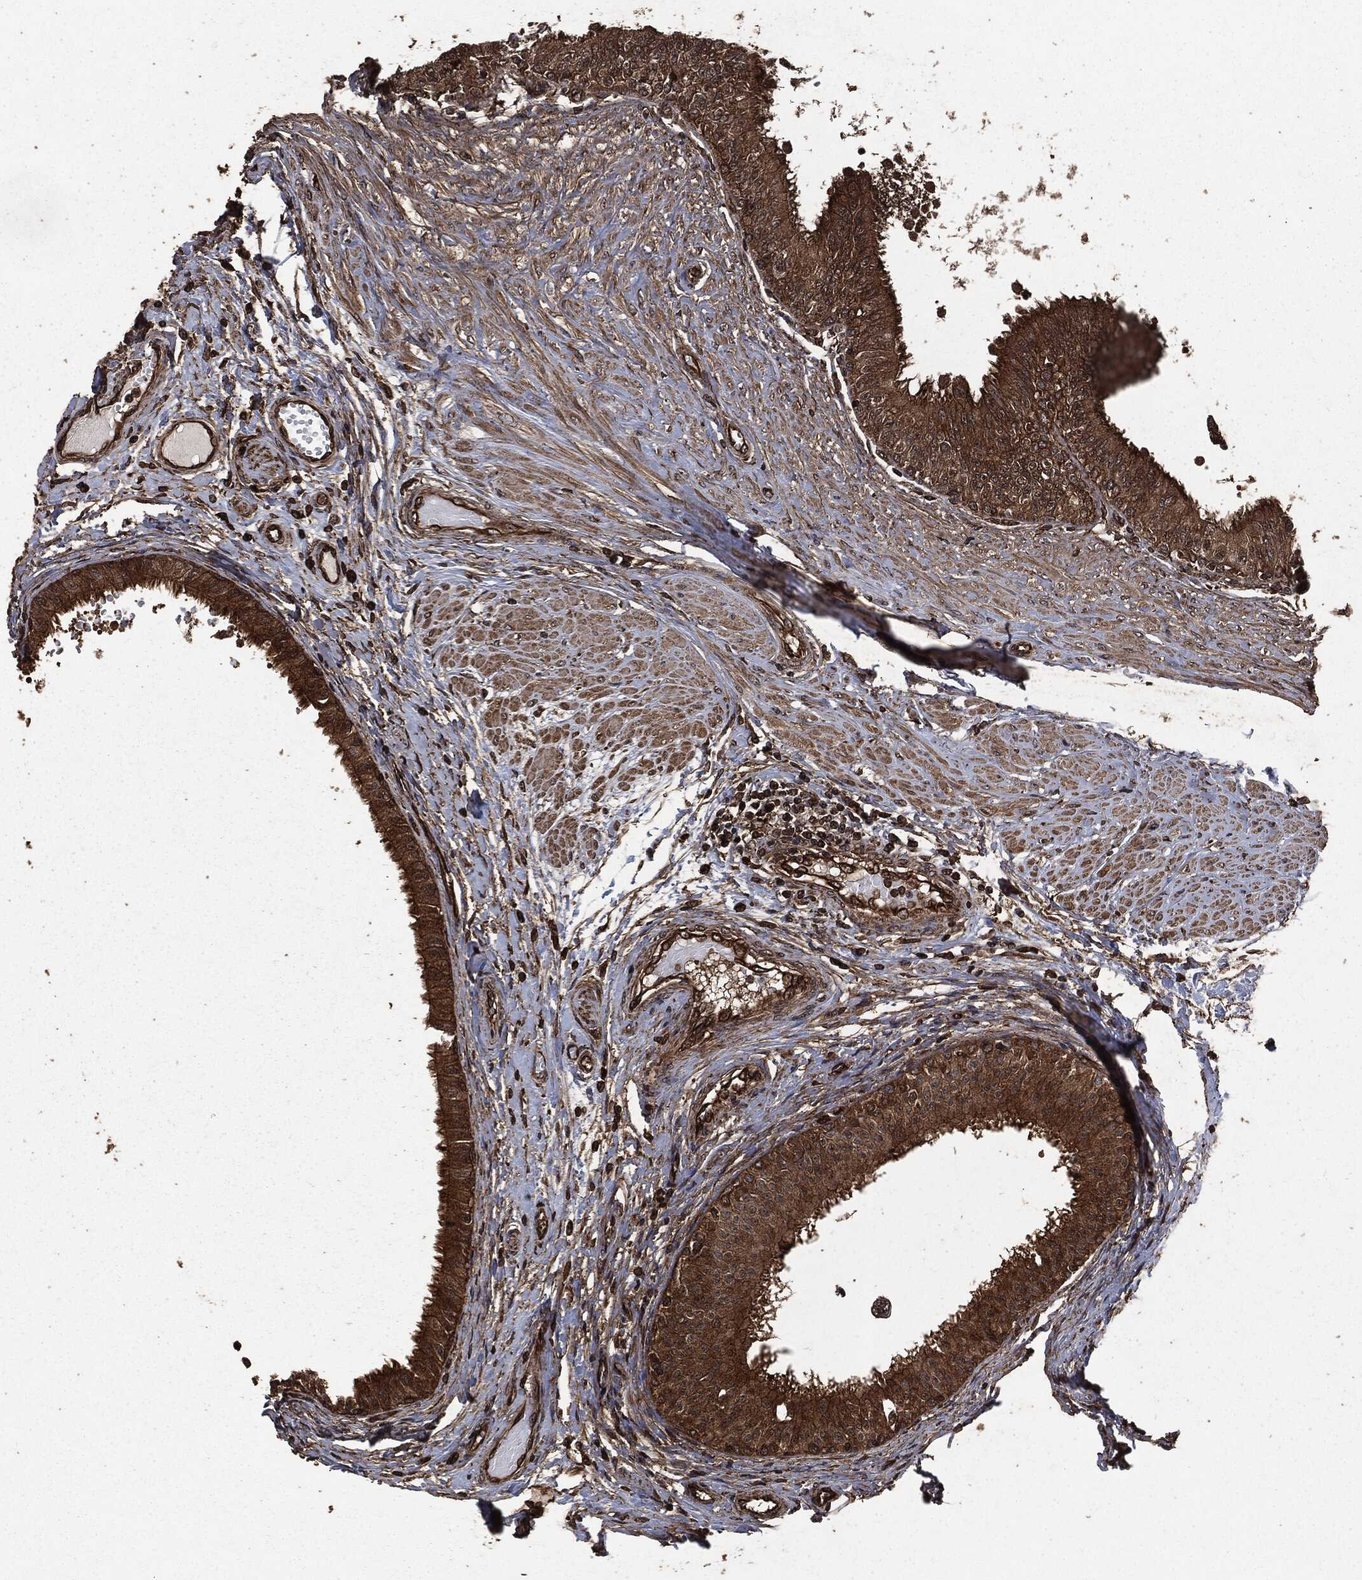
{"staining": {"intensity": "strong", "quantity": ">75%", "location": "cytoplasmic/membranous"}, "tissue": "epididymis", "cell_type": "Glandular cells", "image_type": "normal", "snomed": [{"axis": "morphology", "description": "Normal tissue, NOS"}, {"axis": "morphology", "description": "Seminoma, NOS"}, {"axis": "topography", "description": "Testis"}, {"axis": "topography", "description": "Epididymis"}], "caption": "Normal epididymis demonstrates strong cytoplasmic/membranous positivity in about >75% of glandular cells (DAB (3,3'-diaminobenzidine) IHC with brightfield microscopy, high magnification)..", "gene": "HRAS", "patient": {"sex": "male", "age": 61}}